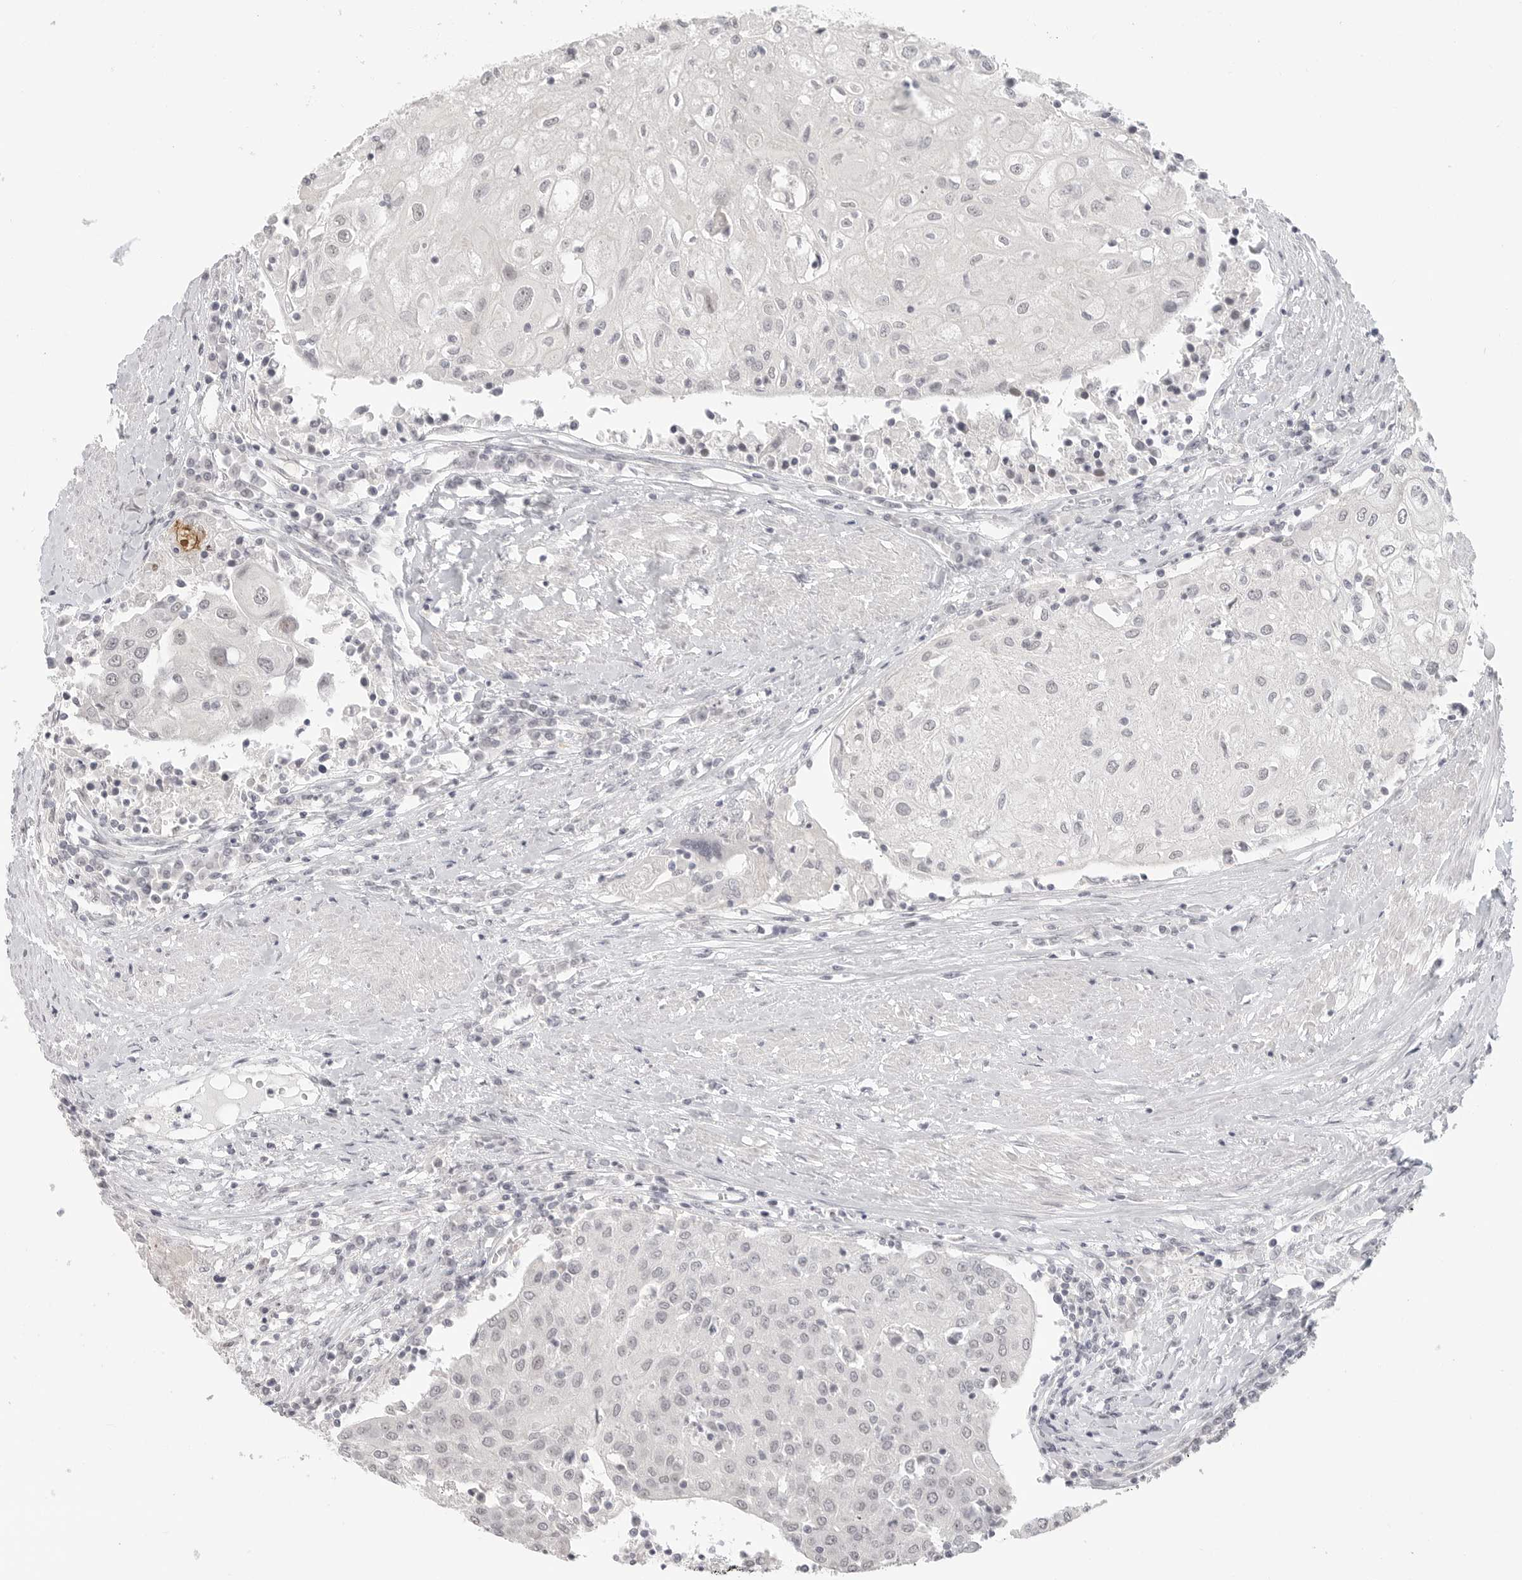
{"staining": {"intensity": "negative", "quantity": "none", "location": "none"}, "tissue": "urothelial cancer", "cell_type": "Tumor cells", "image_type": "cancer", "snomed": [{"axis": "morphology", "description": "Urothelial carcinoma, High grade"}, {"axis": "topography", "description": "Urinary bladder"}], "caption": "A micrograph of human urothelial cancer is negative for staining in tumor cells. (Stains: DAB (3,3'-diaminobenzidine) immunohistochemistry with hematoxylin counter stain, Microscopy: brightfield microscopy at high magnification).", "gene": "KLK11", "patient": {"sex": "female", "age": 85}}